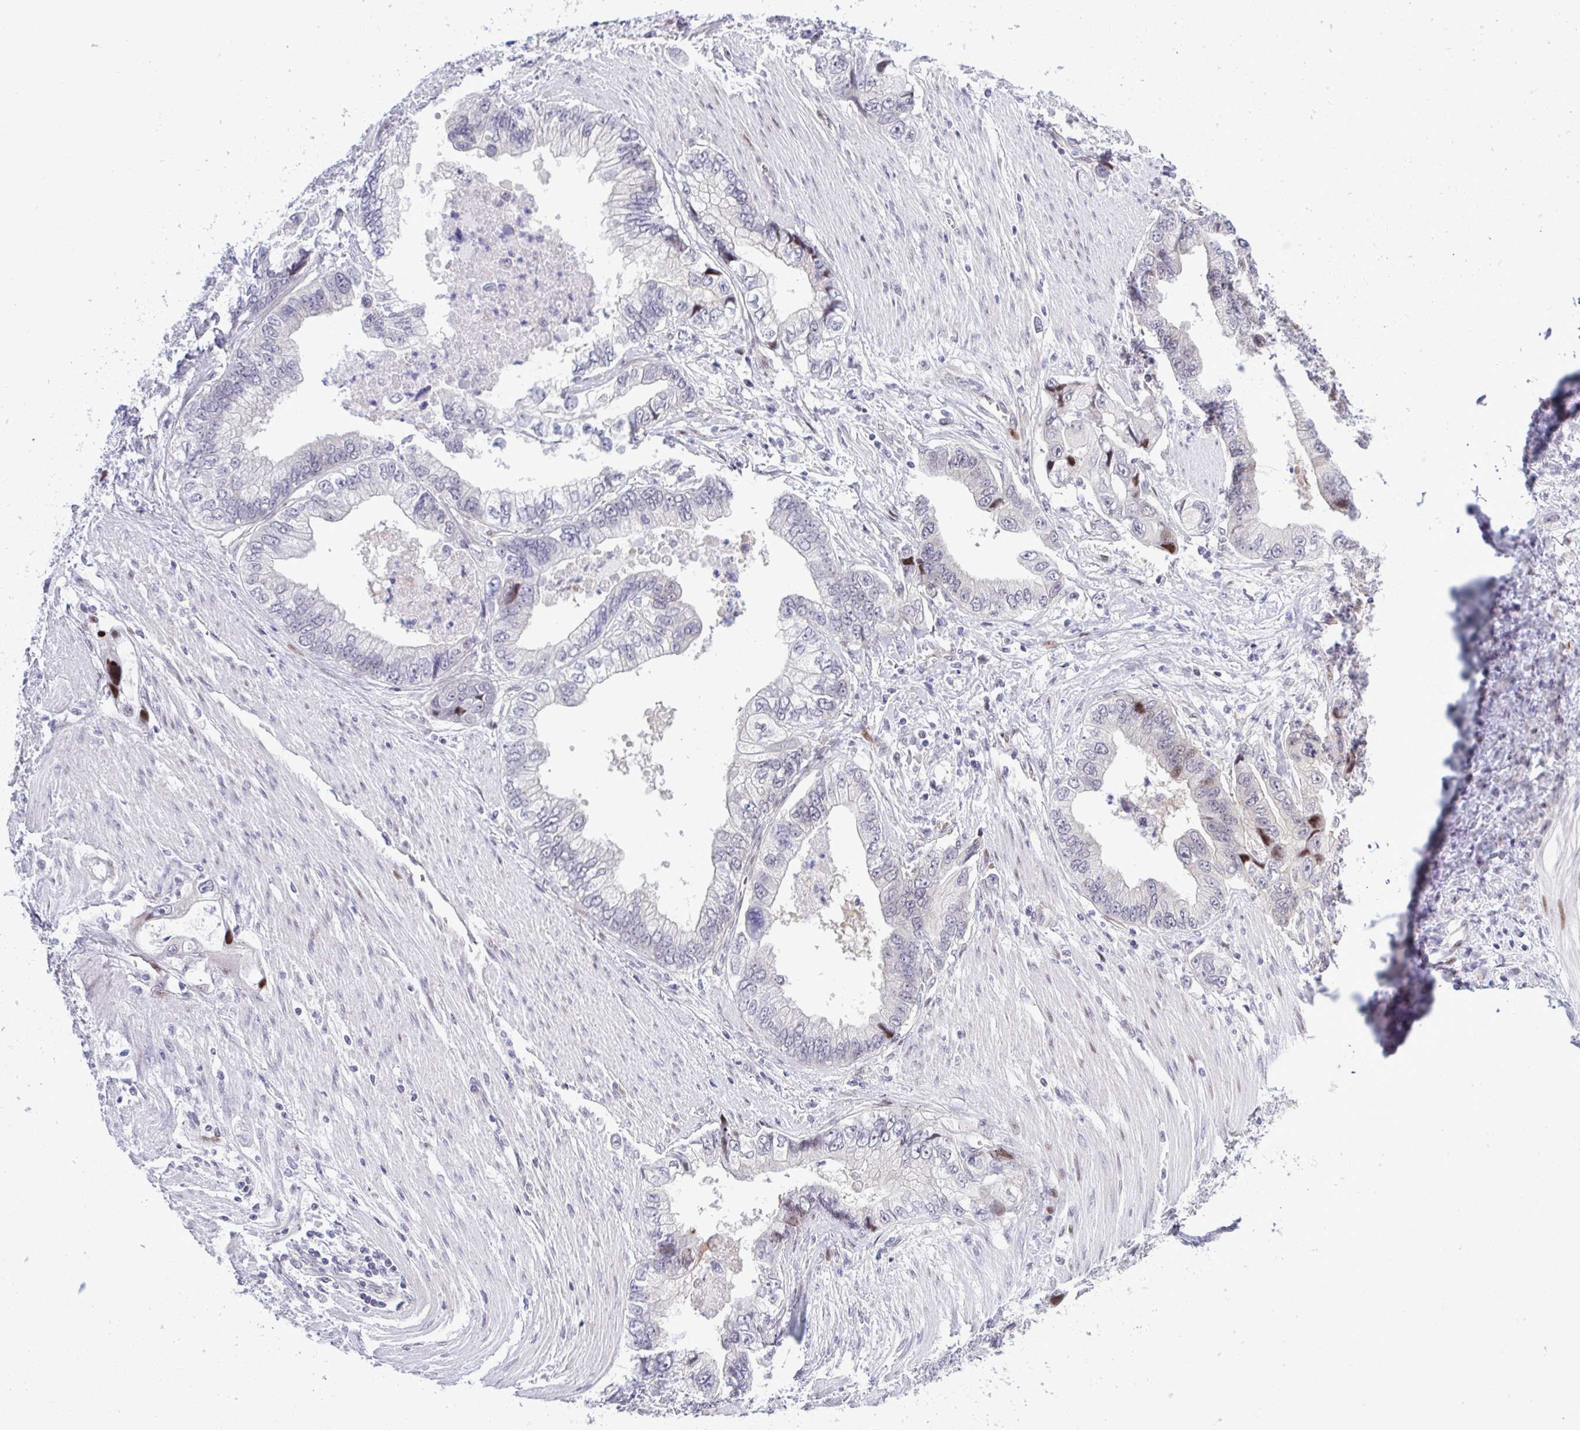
{"staining": {"intensity": "strong", "quantity": "<25%", "location": "nuclear"}, "tissue": "stomach cancer", "cell_type": "Tumor cells", "image_type": "cancer", "snomed": [{"axis": "morphology", "description": "Adenocarcinoma, NOS"}, {"axis": "topography", "description": "Pancreas"}, {"axis": "topography", "description": "Stomach, upper"}], "caption": "IHC photomicrograph of stomach cancer stained for a protein (brown), which displays medium levels of strong nuclear staining in approximately <25% of tumor cells.", "gene": "TAB1", "patient": {"sex": "male", "age": 77}}